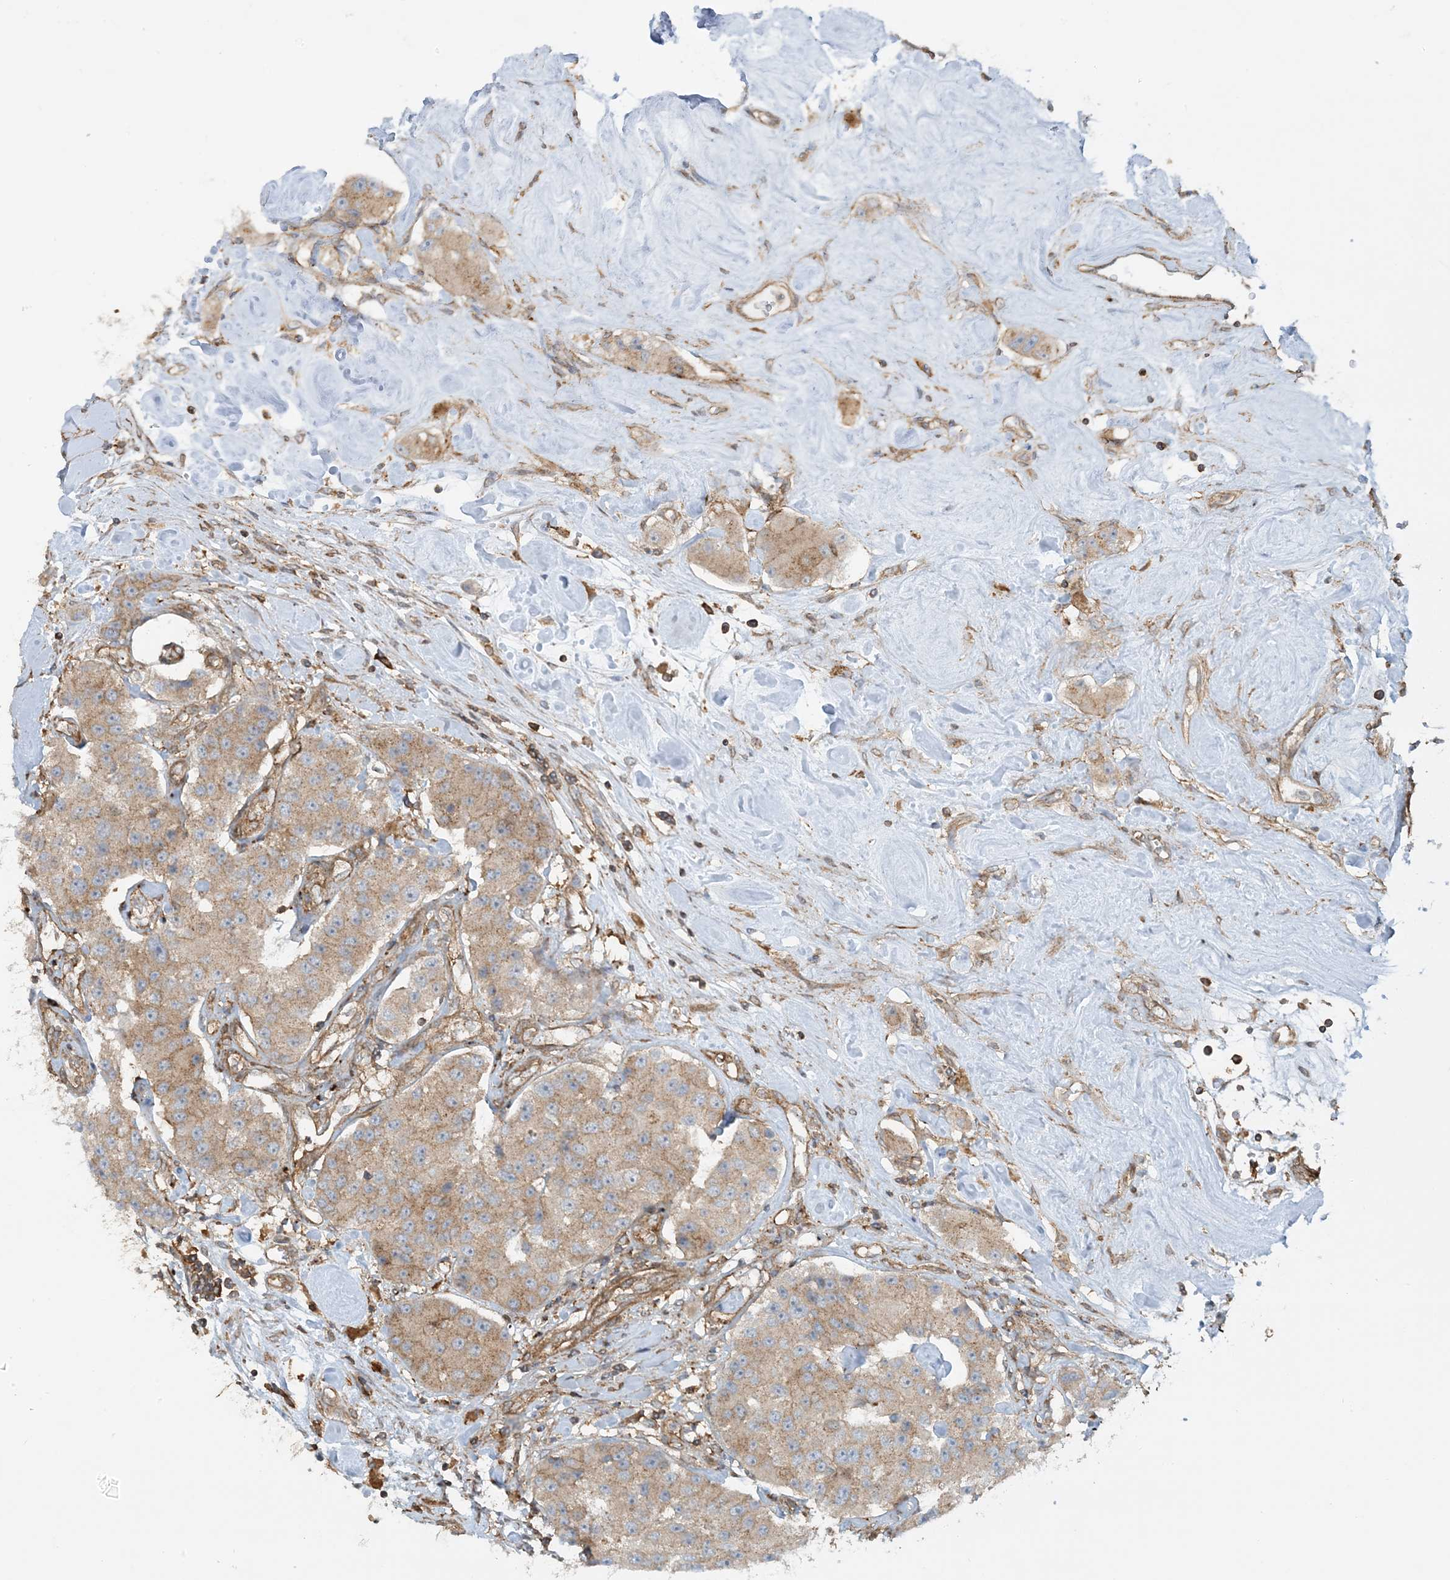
{"staining": {"intensity": "weak", "quantity": ">75%", "location": "cytoplasmic/membranous"}, "tissue": "carcinoid", "cell_type": "Tumor cells", "image_type": "cancer", "snomed": [{"axis": "morphology", "description": "Carcinoid, malignant, NOS"}, {"axis": "topography", "description": "Pancreas"}], "caption": "This photomicrograph displays immunohistochemistry staining of carcinoid, with low weak cytoplasmic/membranous staining in approximately >75% of tumor cells.", "gene": "STAM2", "patient": {"sex": "male", "age": 41}}